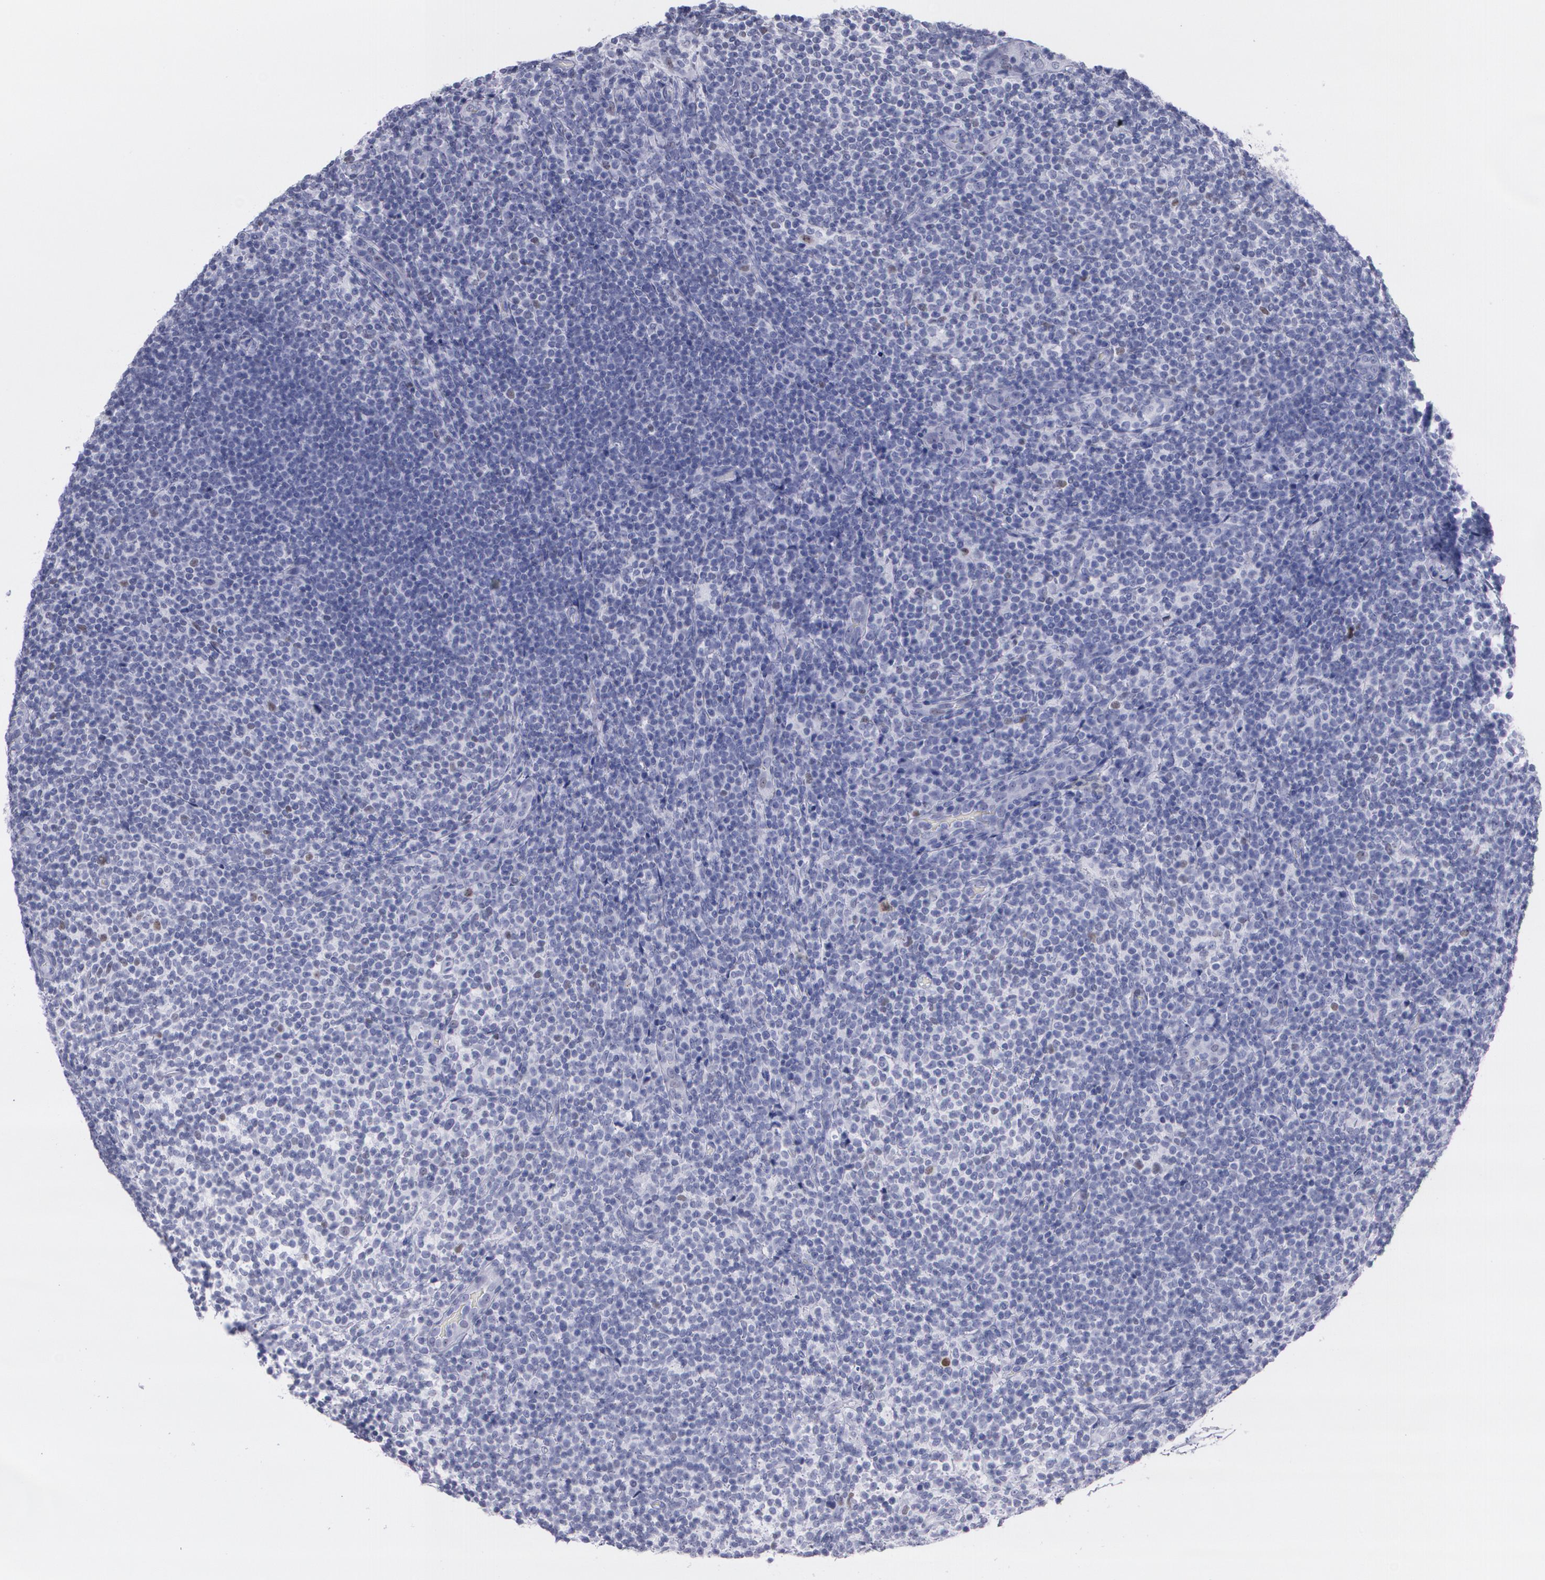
{"staining": {"intensity": "weak", "quantity": "<25%", "location": "nuclear"}, "tissue": "lymphoma", "cell_type": "Tumor cells", "image_type": "cancer", "snomed": [{"axis": "morphology", "description": "Malignant lymphoma, non-Hodgkin's type, Low grade"}, {"axis": "topography", "description": "Lymph node"}], "caption": "Immunohistochemistry (IHC) histopathology image of lymphoma stained for a protein (brown), which displays no positivity in tumor cells.", "gene": "TP53", "patient": {"sex": "female", "age": 76}}